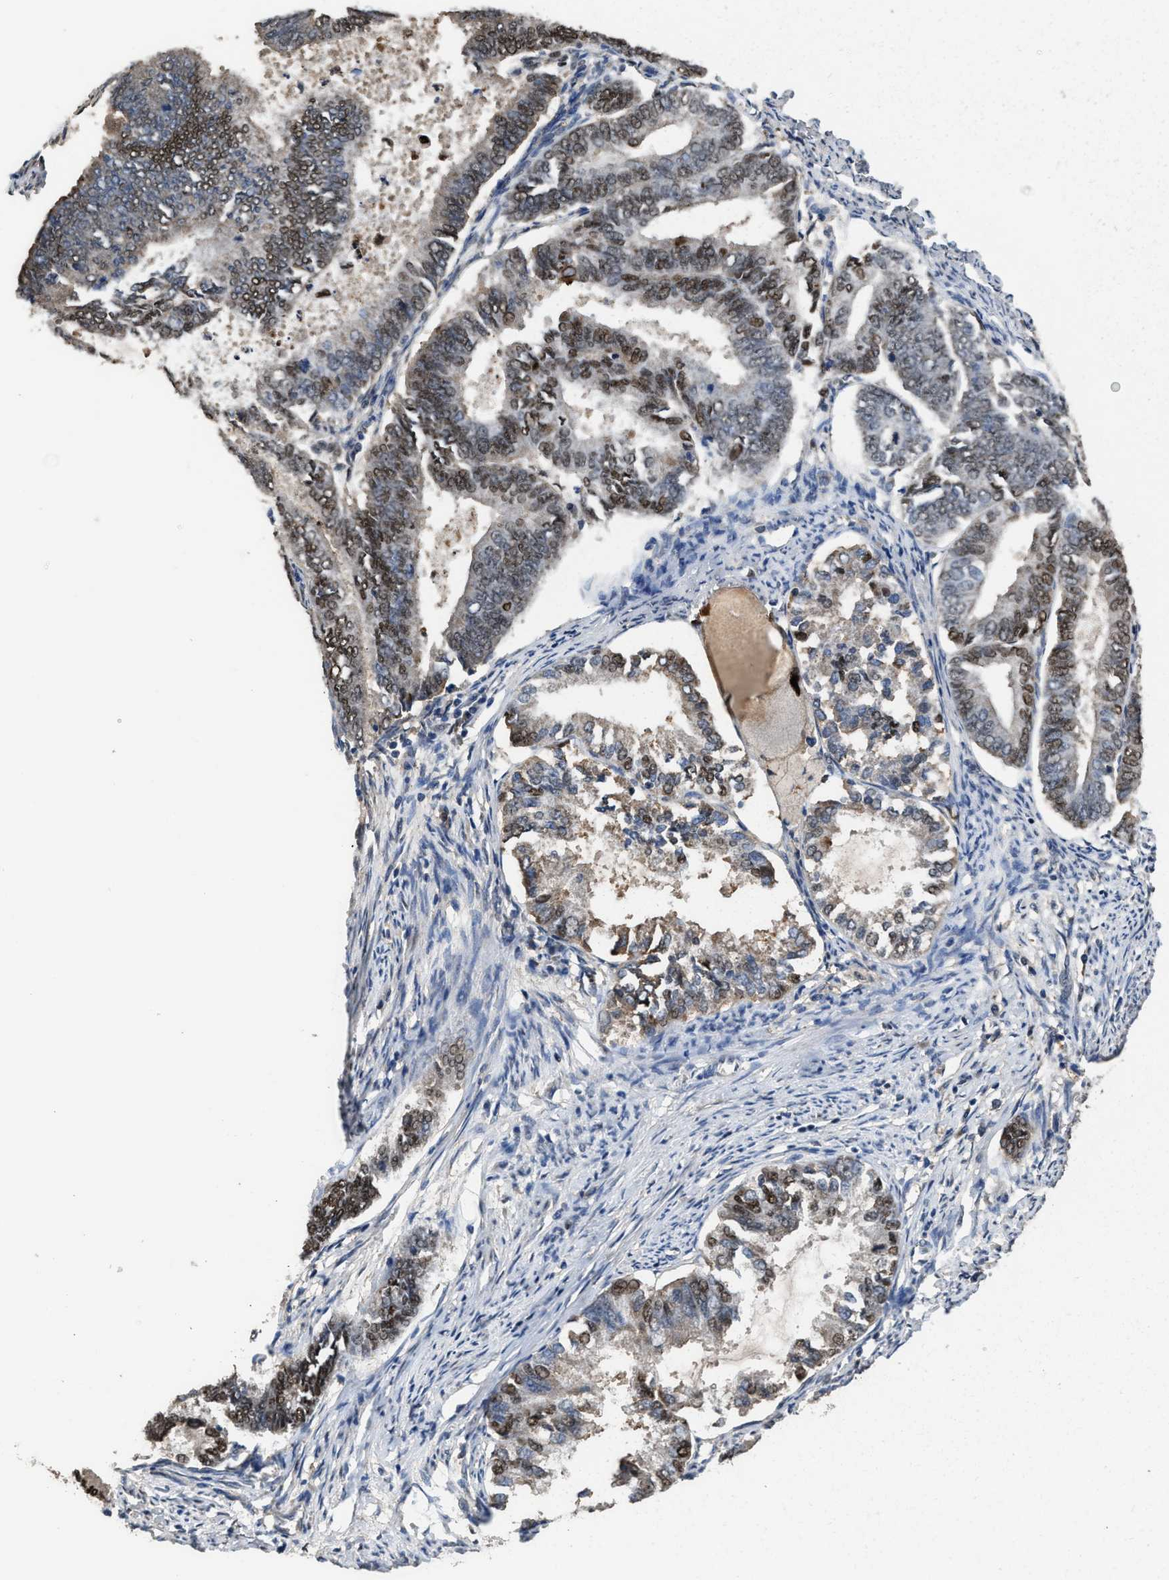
{"staining": {"intensity": "moderate", "quantity": ">75%", "location": "nuclear"}, "tissue": "endometrial cancer", "cell_type": "Tumor cells", "image_type": "cancer", "snomed": [{"axis": "morphology", "description": "Adenocarcinoma, NOS"}, {"axis": "topography", "description": "Endometrium"}], "caption": "Tumor cells show medium levels of moderate nuclear staining in about >75% of cells in endometrial cancer.", "gene": "ZNF20", "patient": {"sex": "female", "age": 86}}